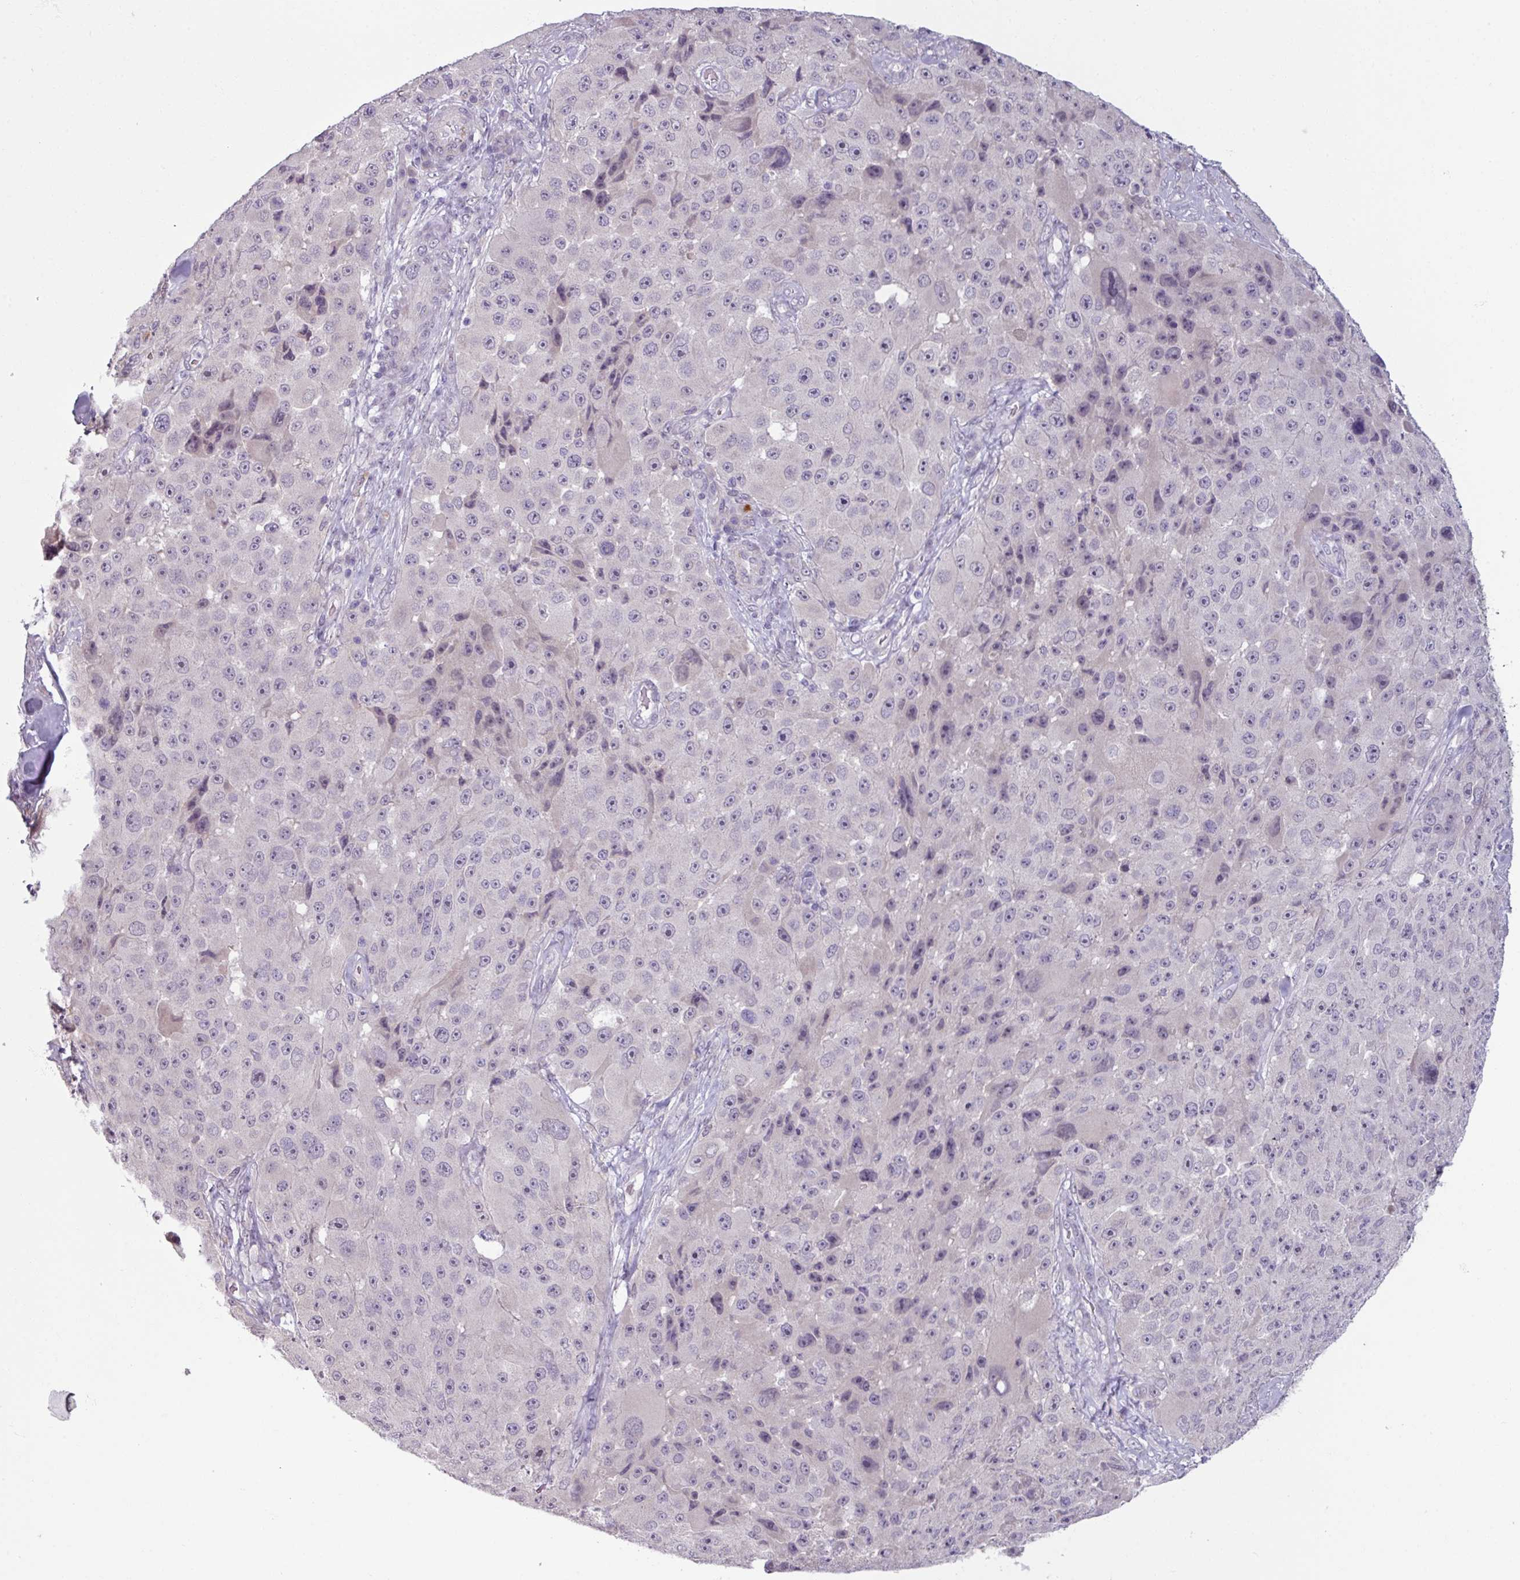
{"staining": {"intensity": "negative", "quantity": "none", "location": "none"}, "tissue": "melanoma", "cell_type": "Tumor cells", "image_type": "cancer", "snomed": [{"axis": "morphology", "description": "Malignant melanoma, Metastatic site"}, {"axis": "topography", "description": "Lymph node"}], "caption": "Malignant melanoma (metastatic site) was stained to show a protein in brown. There is no significant staining in tumor cells. (DAB (3,3'-diaminobenzidine) immunohistochemistry visualized using brightfield microscopy, high magnification).", "gene": "UVSSA", "patient": {"sex": "male", "age": 62}}